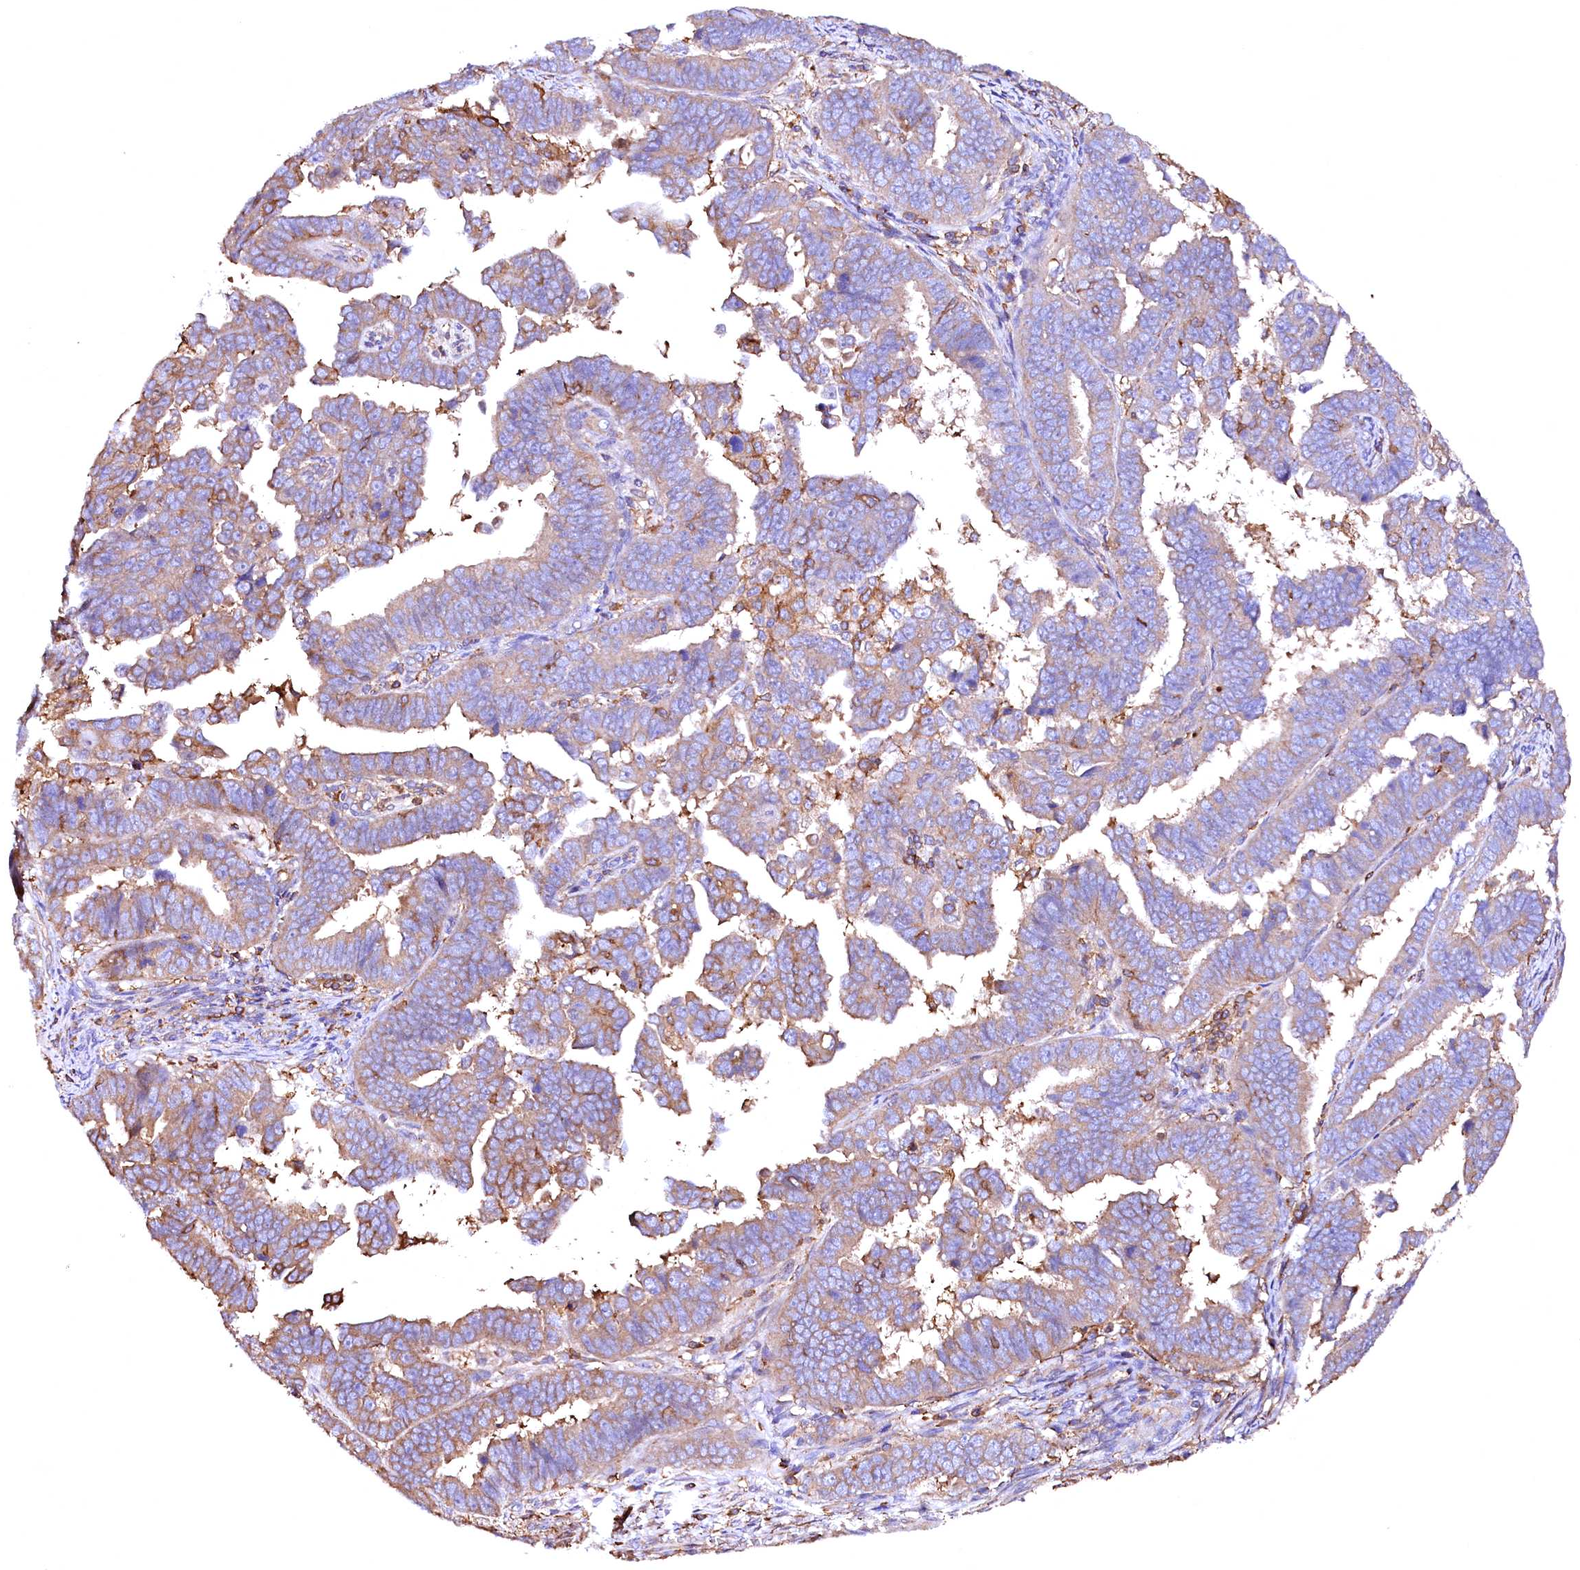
{"staining": {"intensity": "moderate", "quantity": "25%-75%", "location": "cytoplasmic/membranous"}, "tissue": "endometrial cancer", "cell_type": "Tumor cells", "image_type": "cancer", "snomed": [{"axis": "morphology", "description": "Adenocarcinoma, NOS"}, {"axis": "topography", "description": "Endometrium"}], "caption": "Tumor cells demonstrate medium levels of moderate cytoplasmic/membranous positivity in about 25%-75% of cells in human endometrial cancer. (IHC, brightfield microscopy, high magnification).", "gene": "RARS2", "patient": {"sex": "female", "age": 75}}